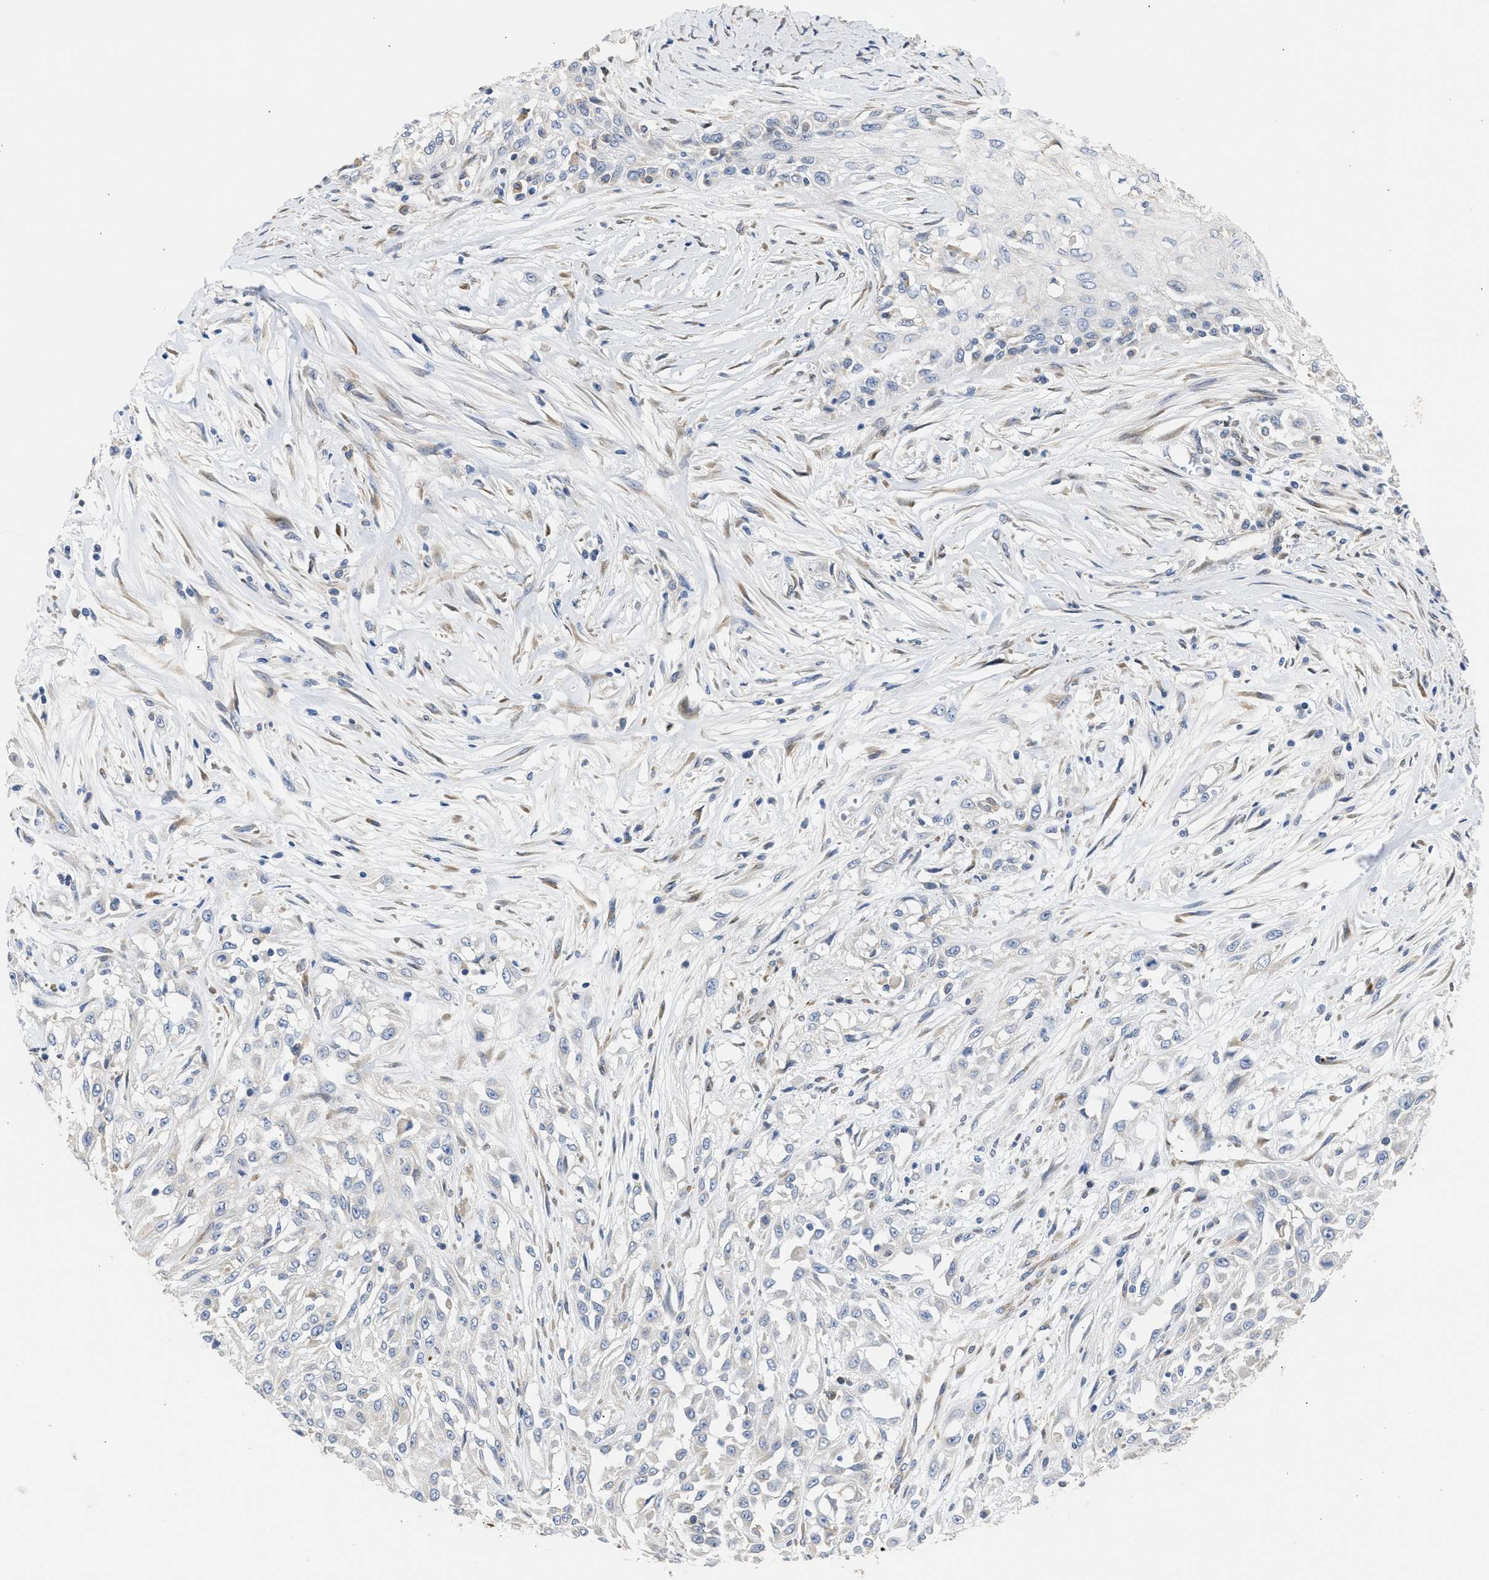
{"staining": {"intensity": "negative", "quantity": "none", "location": "none"}, "tissue": "skin cancer", "cell_type": "Tumor cells", "image_type": "cancer", "snomed": [{"axis": "morphology", "description": "Squamous cell carcinoma, NOS"}, {"axis": "morphology", "description": "Squamous cell carcinoma, metastatic, NOS"}, {"axis": "topography", "description": "Skin"}, {"axis": "topography", "description": "Lymph node"}], "caption": "Immunohistochemistry (IHC) image of skin cancer (metastatic squamous cell carcinoma) stained for a protein (brown), which exhibits no expression in tumor cells.", "gene": "TMED1", "patient": {"sex": "male", "age": 75}}